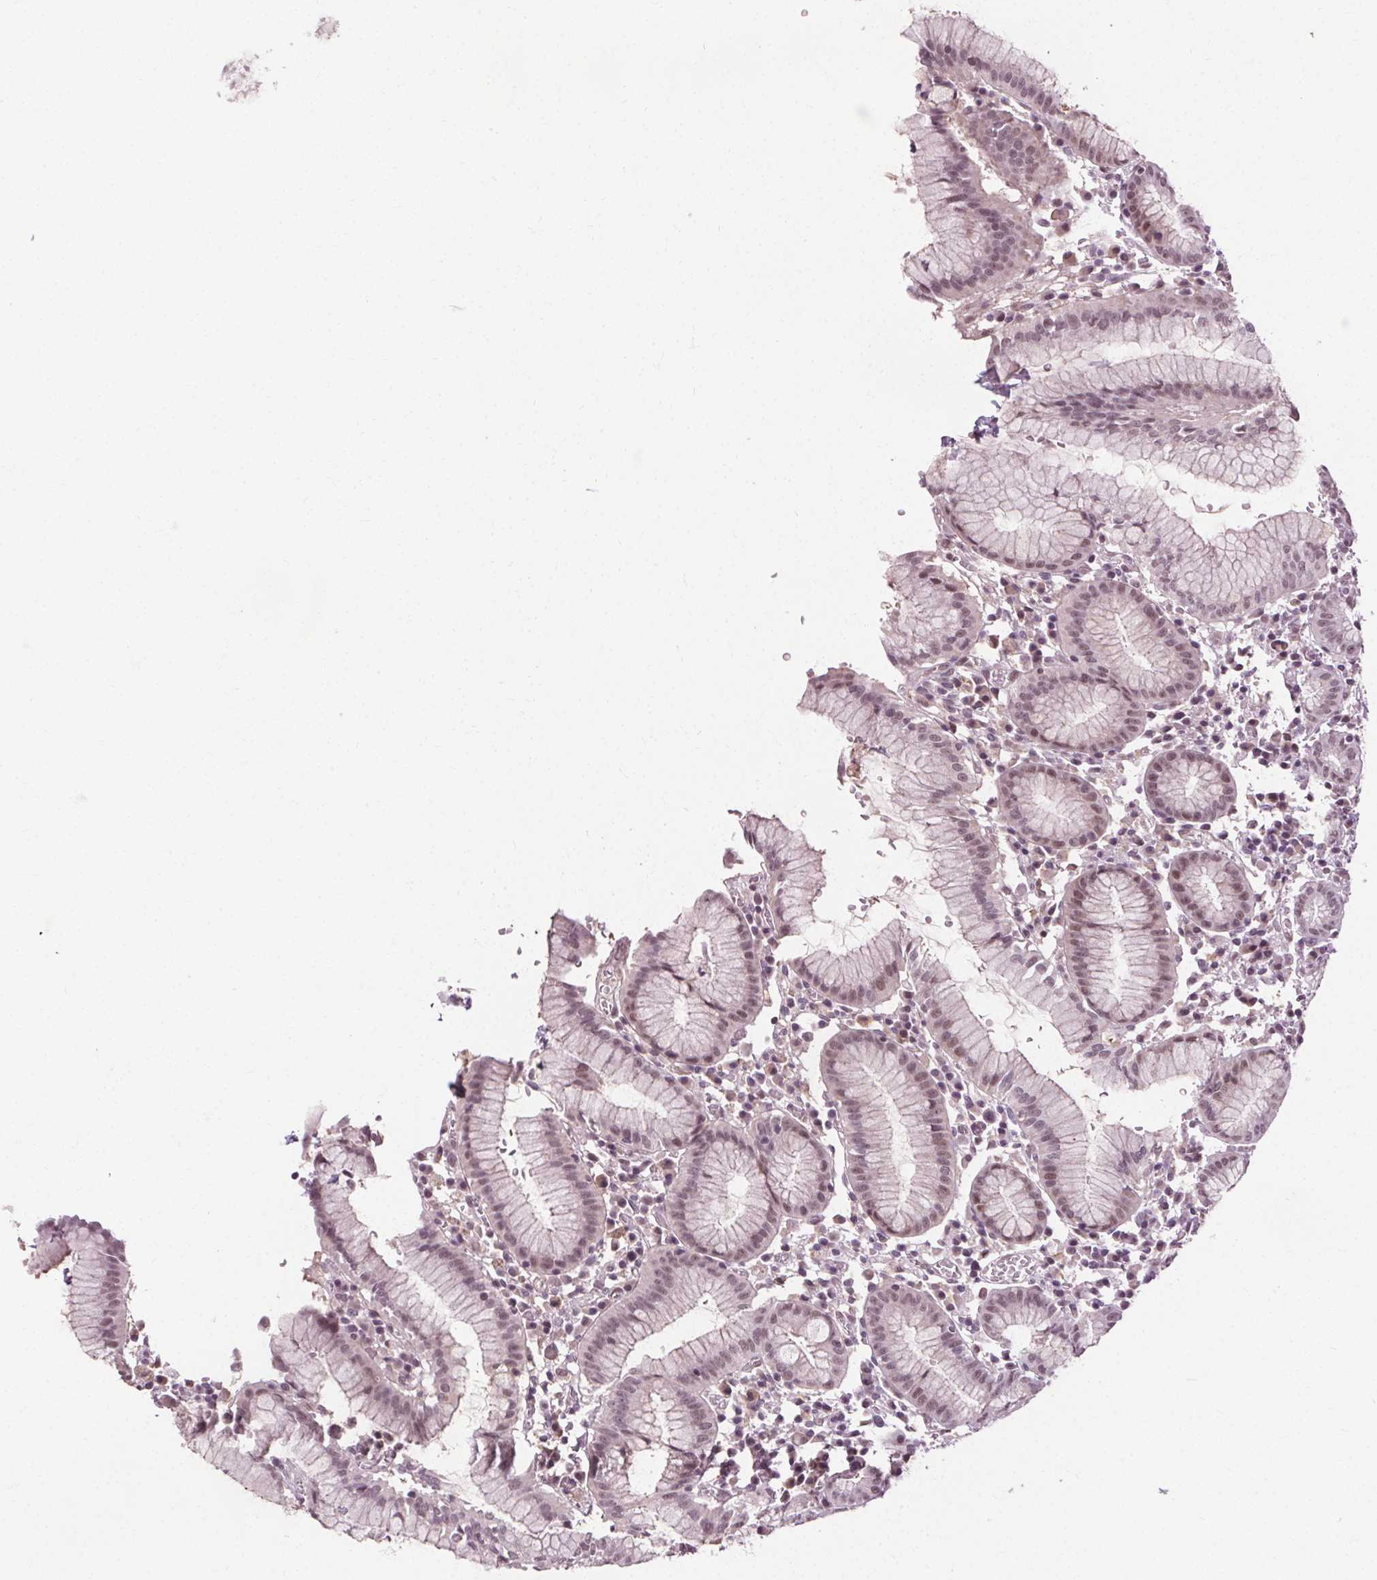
{"staining": {"intensity": "strong", "quantity": "25%-75%", "location": "nuclear"}, "tissue": "stomach", "cell_type": "Glandular cells", "image_type": "normal", "snomed": [{"axis": "morphology", "description": "Normal tissue, NOS"}, {"axis": "topography", "description": "Stomach"}], "caption": "A histopathology image of human stomach stained for a protein demonstrates strong nuclear brown staining in glandular cells.", "gene": "CEBPA", "patient": {"sex": "male", "age": 55}}